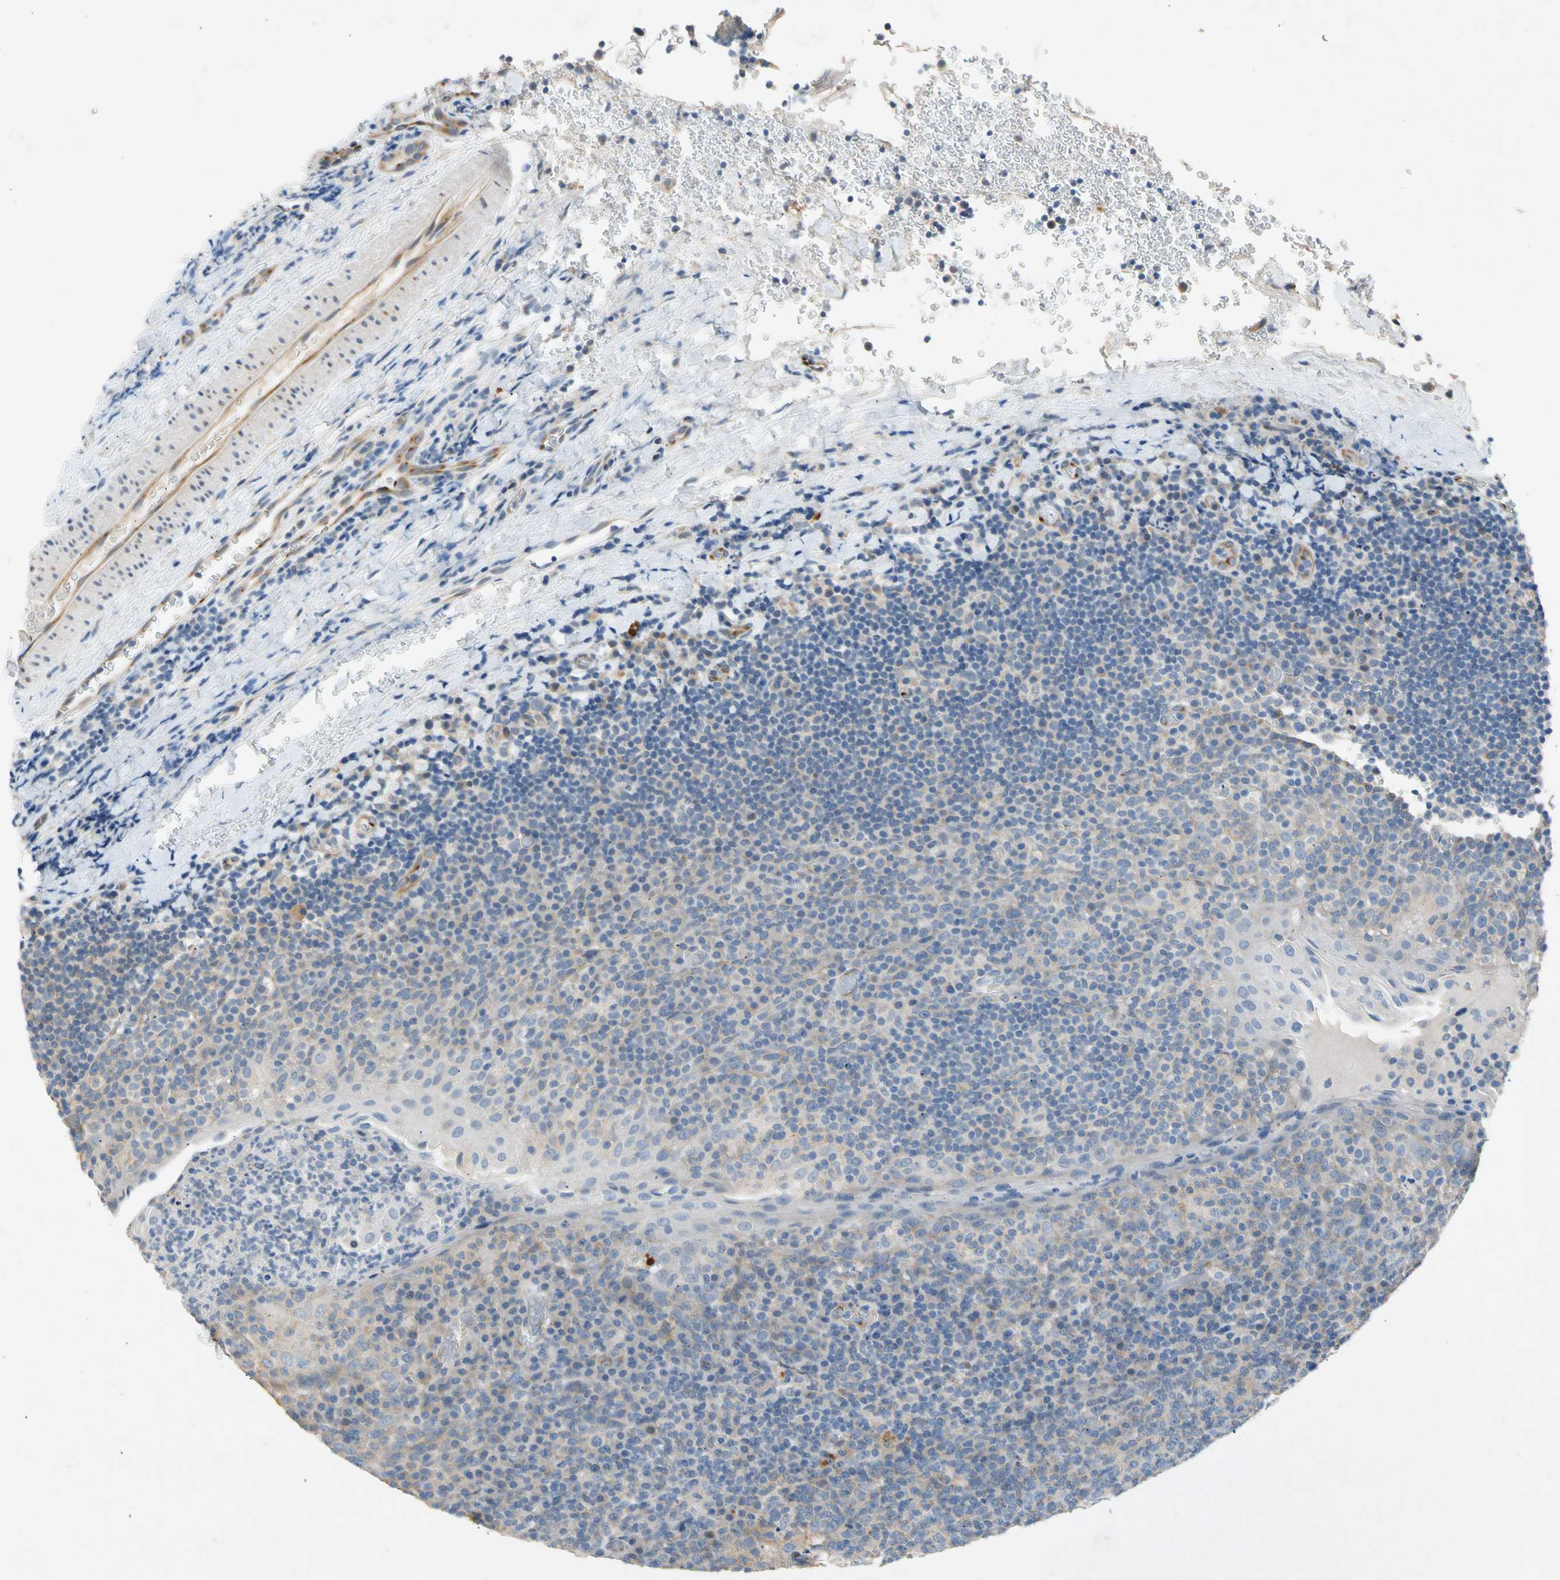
{"staining": {"intensity": "weak", "quantity": ">75%", "location": "cytoplasmic/membranous"}, "tissue": "tonsil", "cell_type": "Germinal center cells", "image_type": "normal", "snomed": [{"axis": "morphology", "description": "Normal tissue, NOS"}, {"axis": "topography", "description": "Tonsil"}], "caption": "Protein positivity by immunohistochemistry reveals weak cytoplasmic/membranous positivity in about >75% of germinal center cells in unremarkable tonsil.", "gene": "GASK1B", "patient": {"sex": "male", "age": 17}}